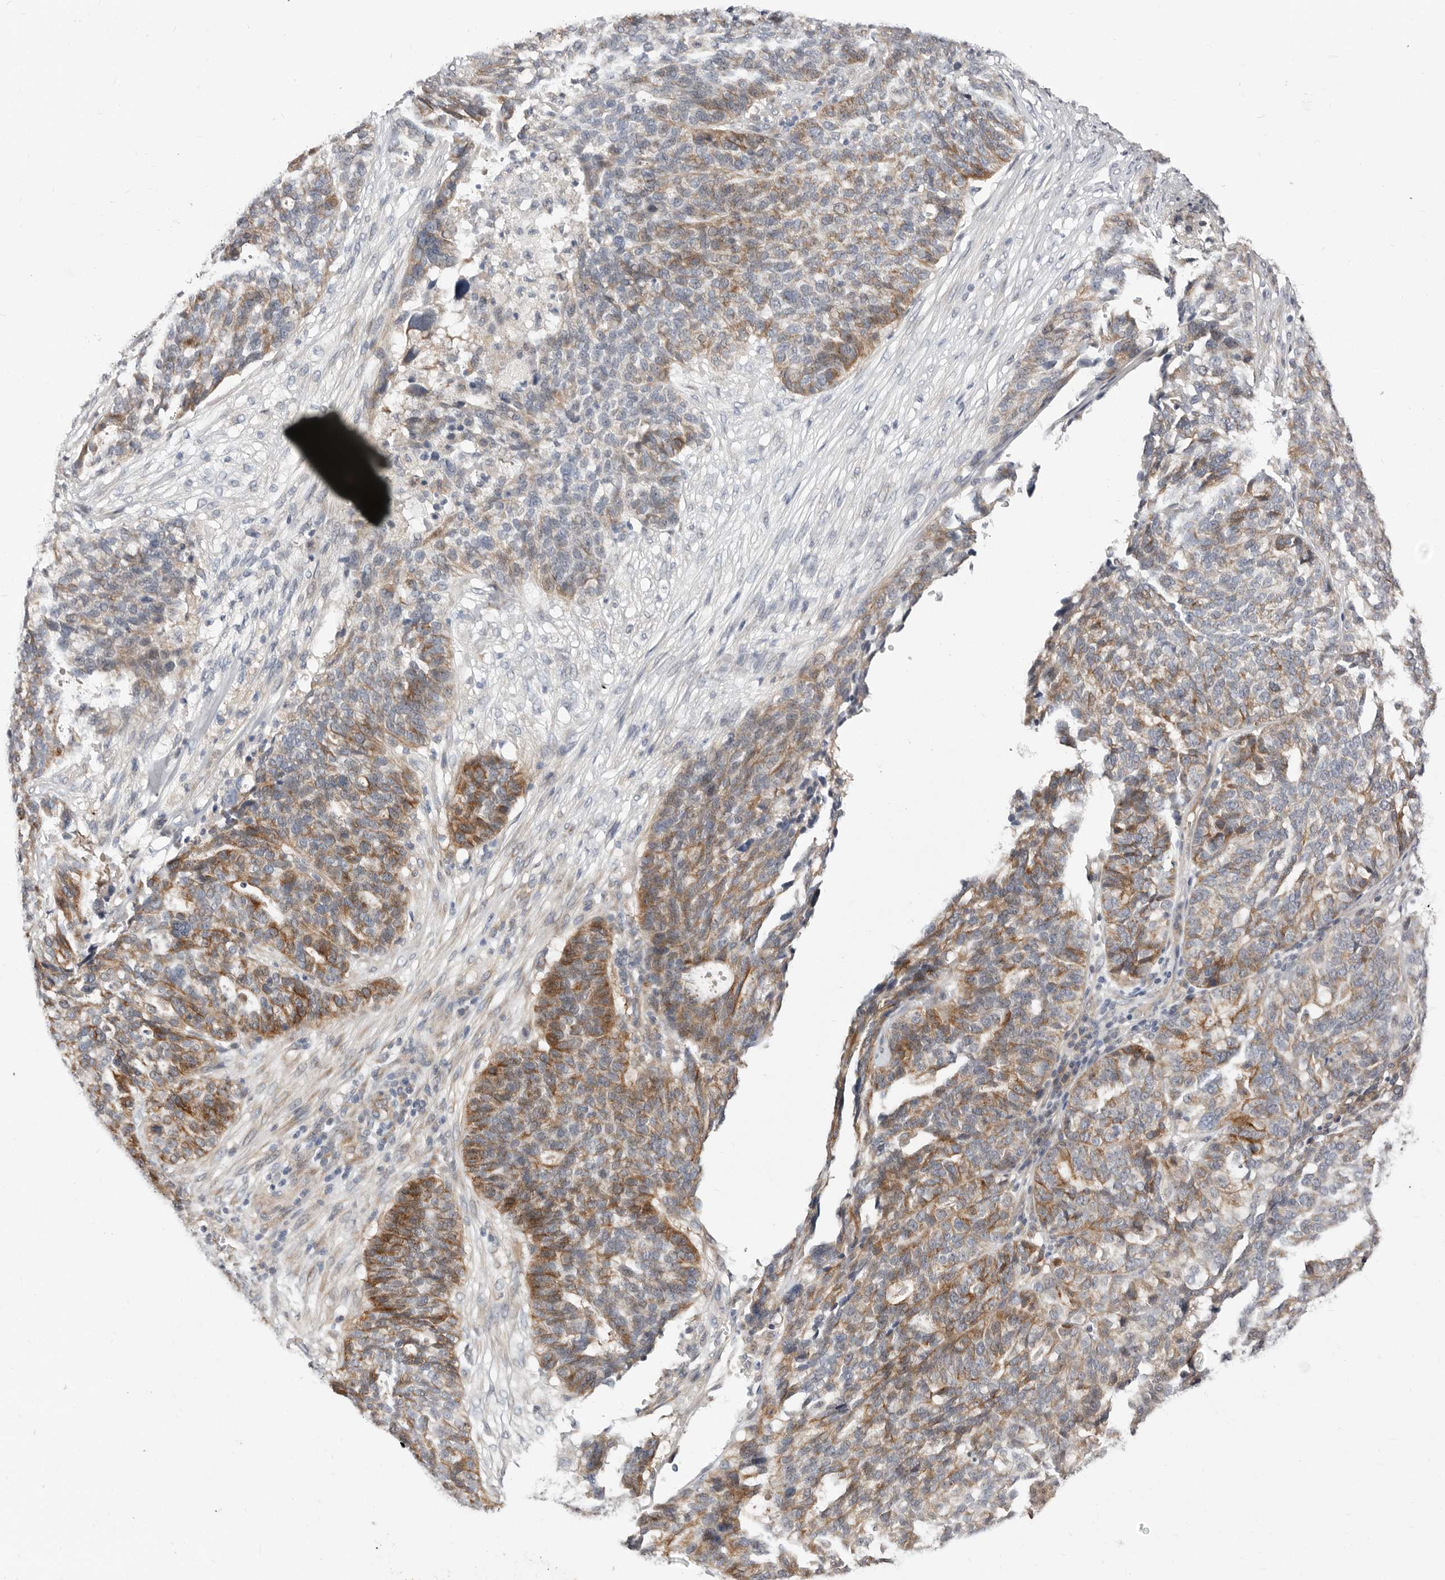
{"staining": {"intensity": "moderate", "quantity": "25%-75%", "location": "cytoplasmic/membranous"}, "tissue": "ovarian cancer", "cell_type": "Tumor cells", "image_type": "cancer", "snomed": [{"axis": "morphology", "description": "Cystadenocarcinoma, serous, NOS"}, {"axis": "topography", "description": "Ovary"}], "caption": "Tumor cells reveal moderate cytoplasmic/membranous positivity in about 25%-75% of cells in serous cystadenocarcinoma (ovarian).", "gene": "KLHL4", "patient": {"sex": "female", "age": 59}}